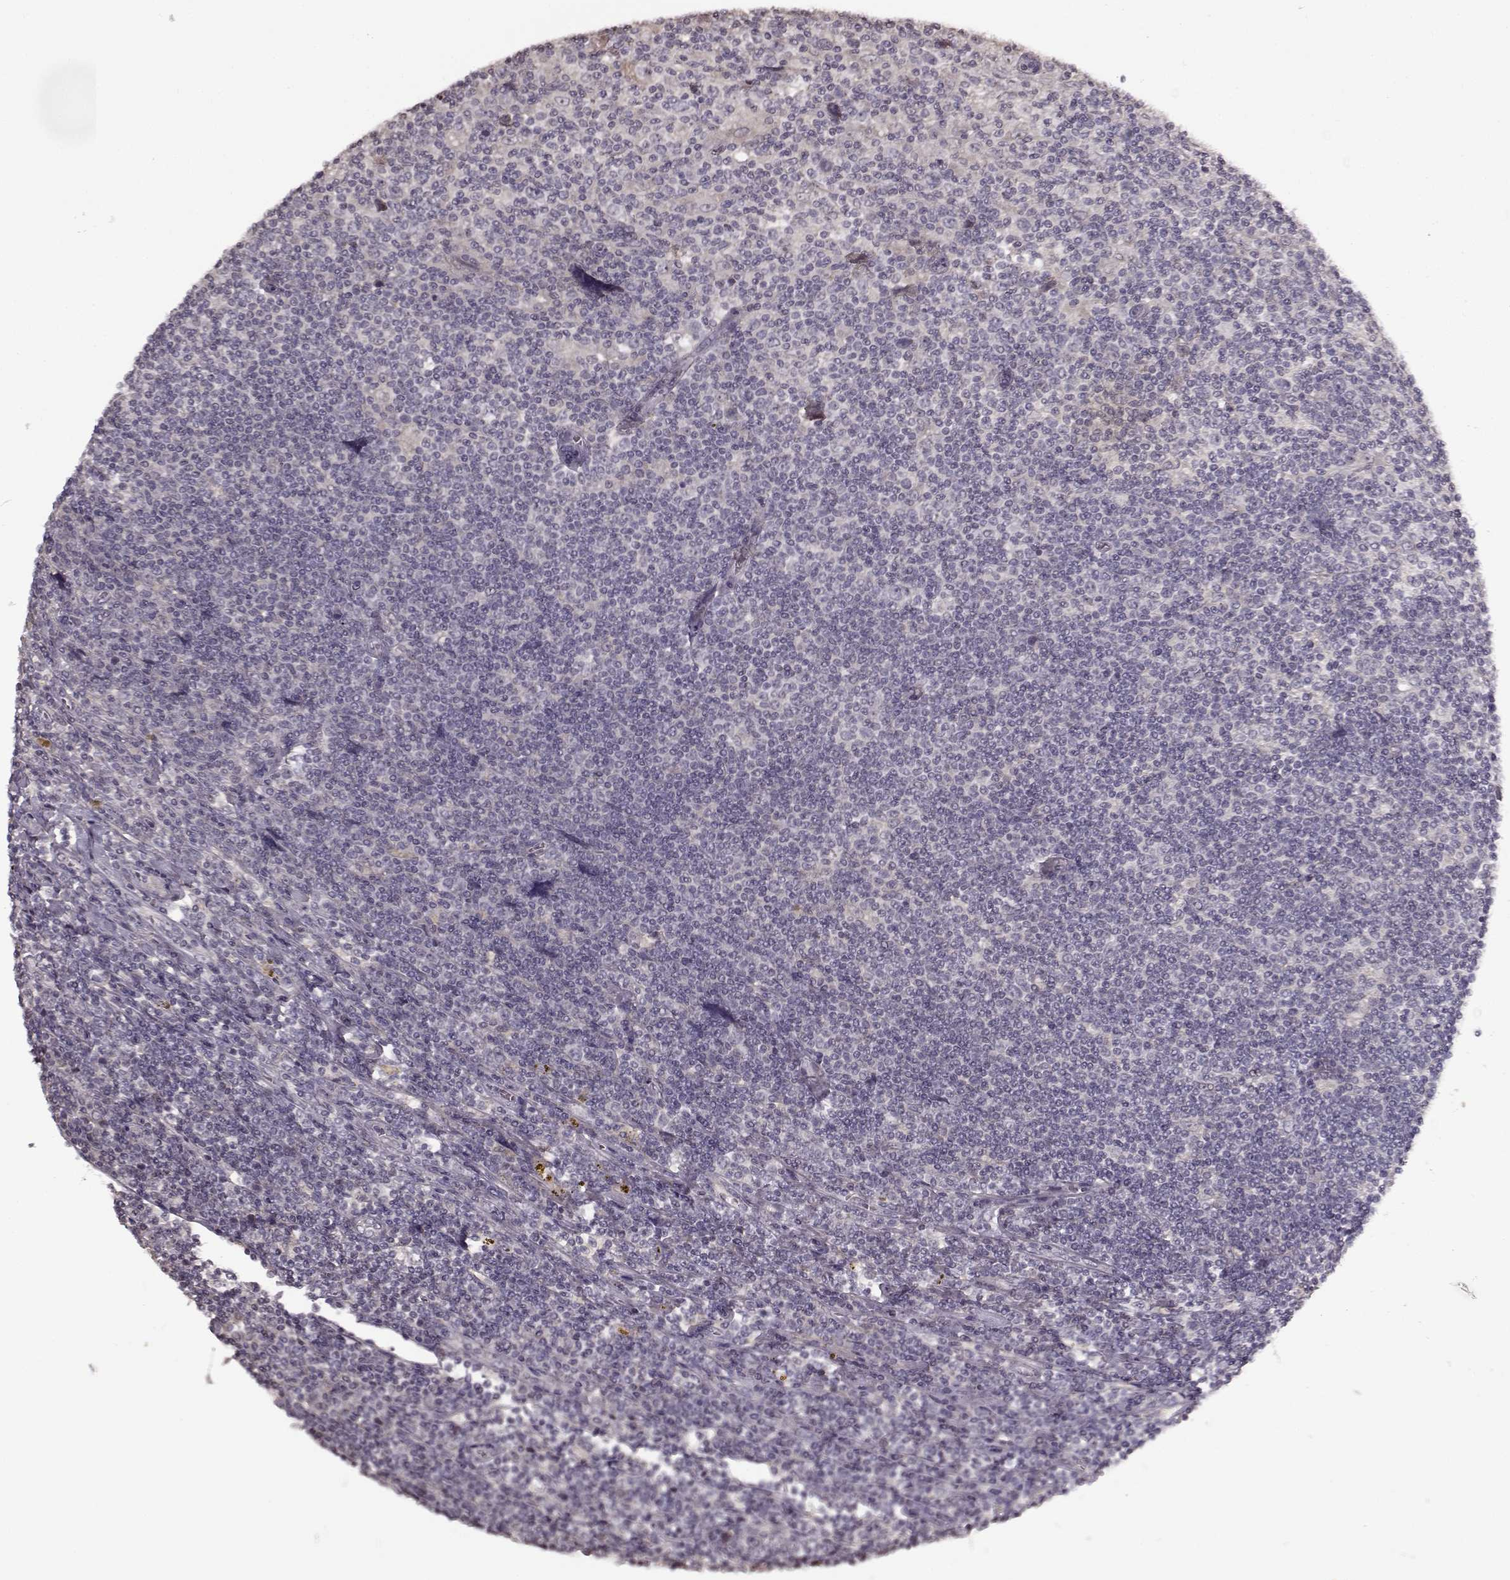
{"staining": {"intensity": "negative", "quantity": "none", "location": "none"}, "tissue": "lymphoma", "cell_type": "Tumor cells", "image_type": "cancer", "snomed": [{"axis": "morphology", "description": "Hodgkin's disease, NOS"}, {"axis": "topography", "description": "Lymph node"}], "caption": "Immunohistochemistry (IHC) of human lymphoma shows no staining in tumor cells.", "gene": "FSHB", "patient": {"sex": "male", "age": 40}}